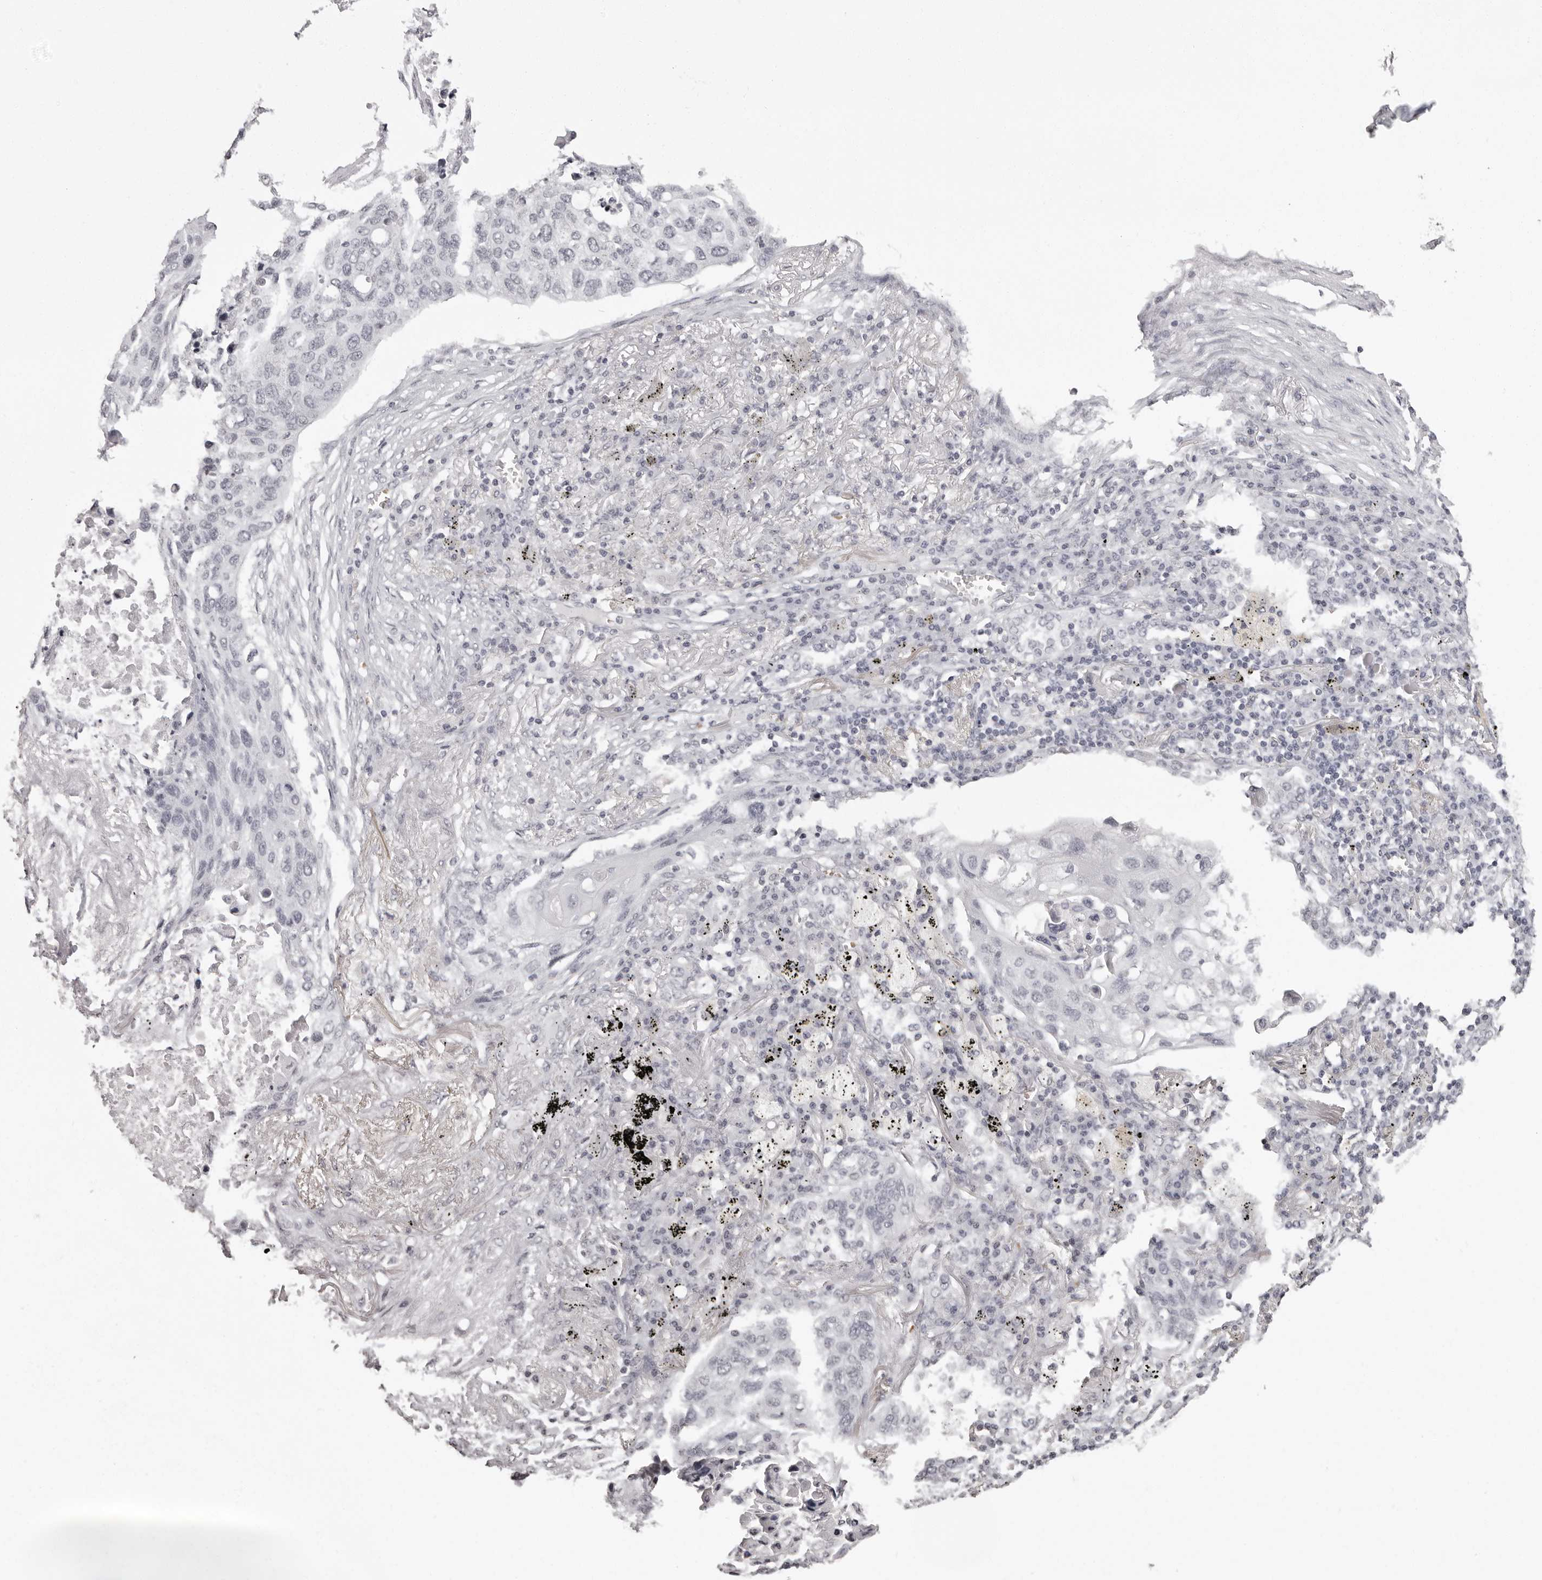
{"staining": {"intensity": "negative", "quantity": "none", "location": "none"}, "tissue": "lung cancer", "cell_type": "Tumor cells", "image_type": "cancer", "snomed": [{"axis": "morphology", "description": "Squamous cell carcinoma, NOS"}, {"axis": "topography", "description": "Lung"}], "caption": "A photomicrograph of squamous cell carcinoma (lung) stained for a protein displays no brown staining in tumor cells.", "gene": "C8orf74", "patient": {"sex": "female", "age": 63}}